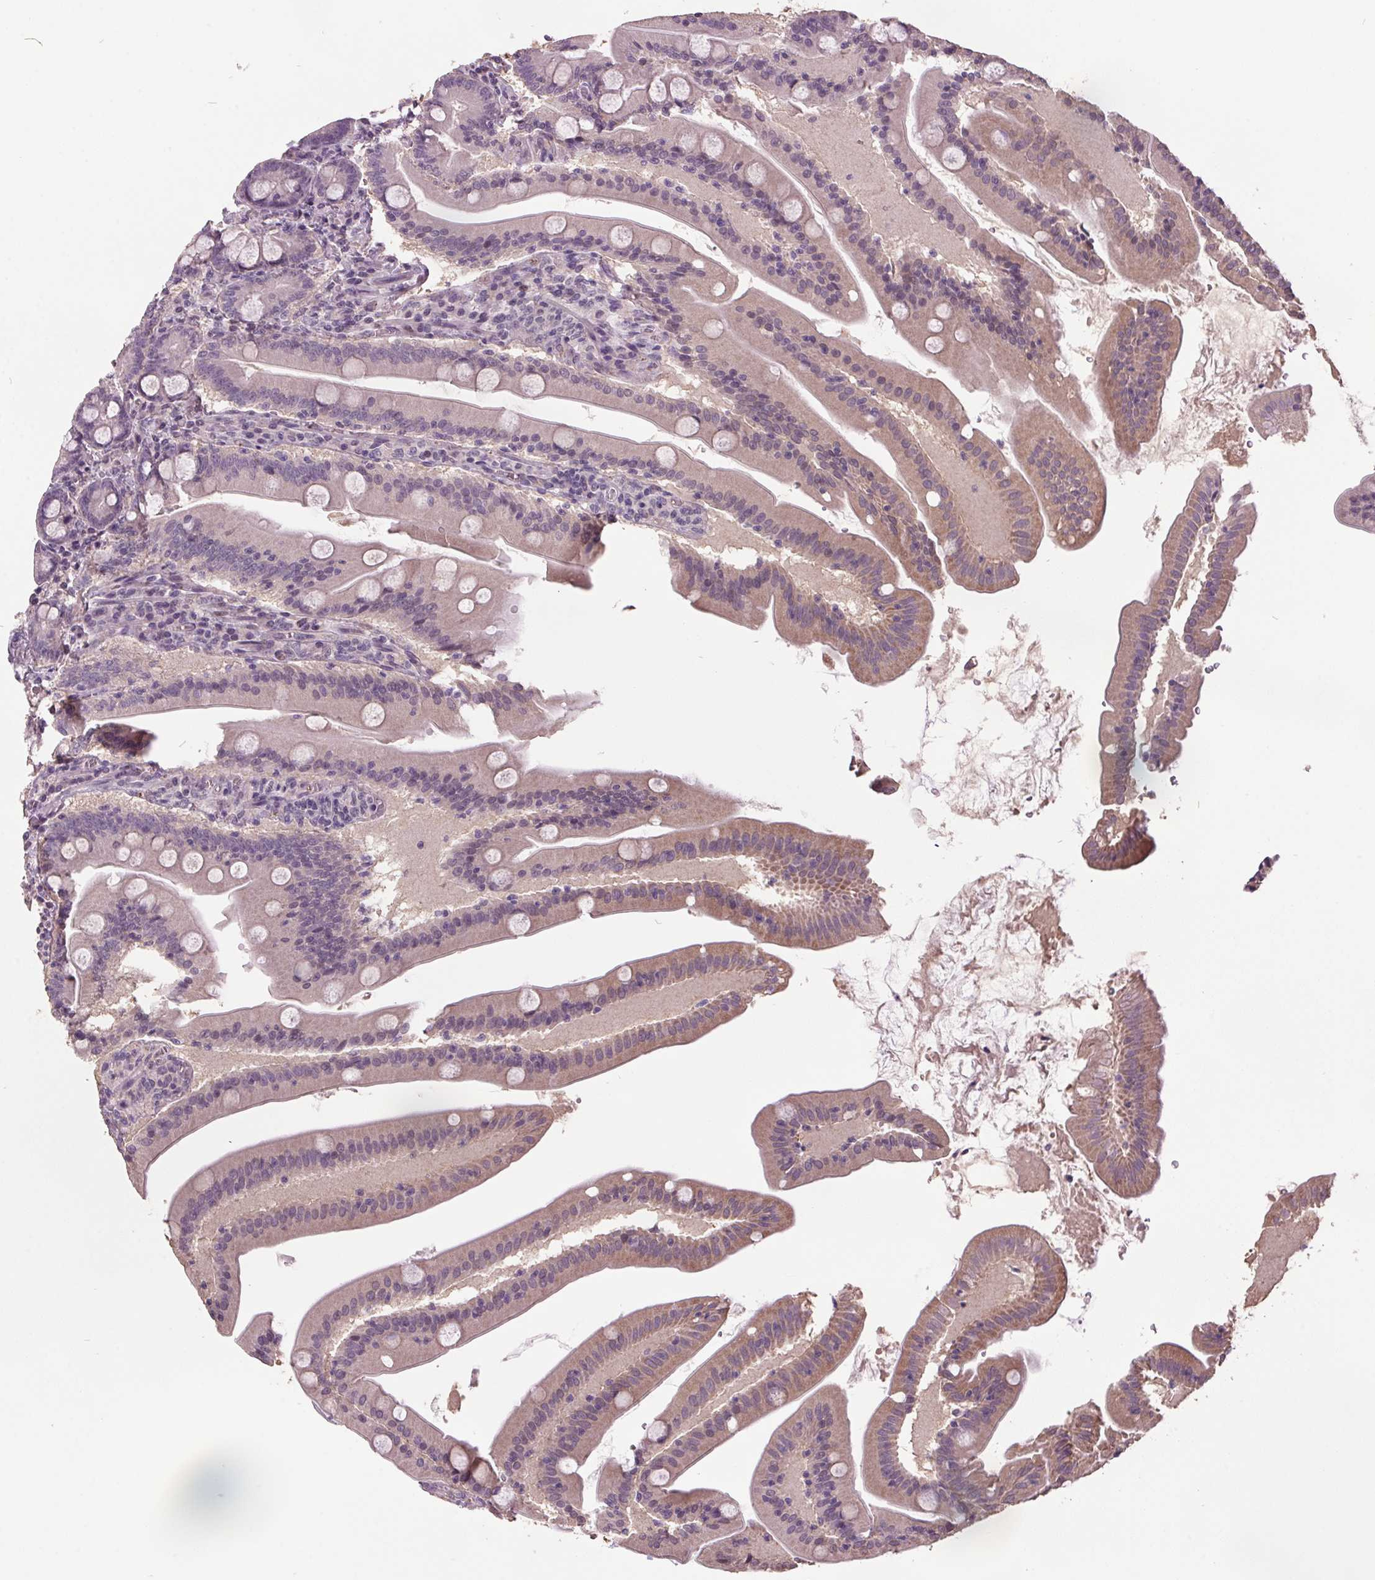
{"staining": {"intensity": "weak", "quantity": "<25%", "location": "cytoplasmic/membranous"}, "tissue": "small intestine", "cell_type": "Glandular cells", "image_type": "normal", "snomed": [{"axis": "morphology", "description": "Normal tissue, NOS"}, {"axis": "topography", "description": "Small intestine"}], "caption": "A high-resolution histopathology image shows IHC staining of benign small intestine, which displays no significant expression in glandular cells.", "gene": "C2orf16", "patient": {"sex": "male", "age": 37}}